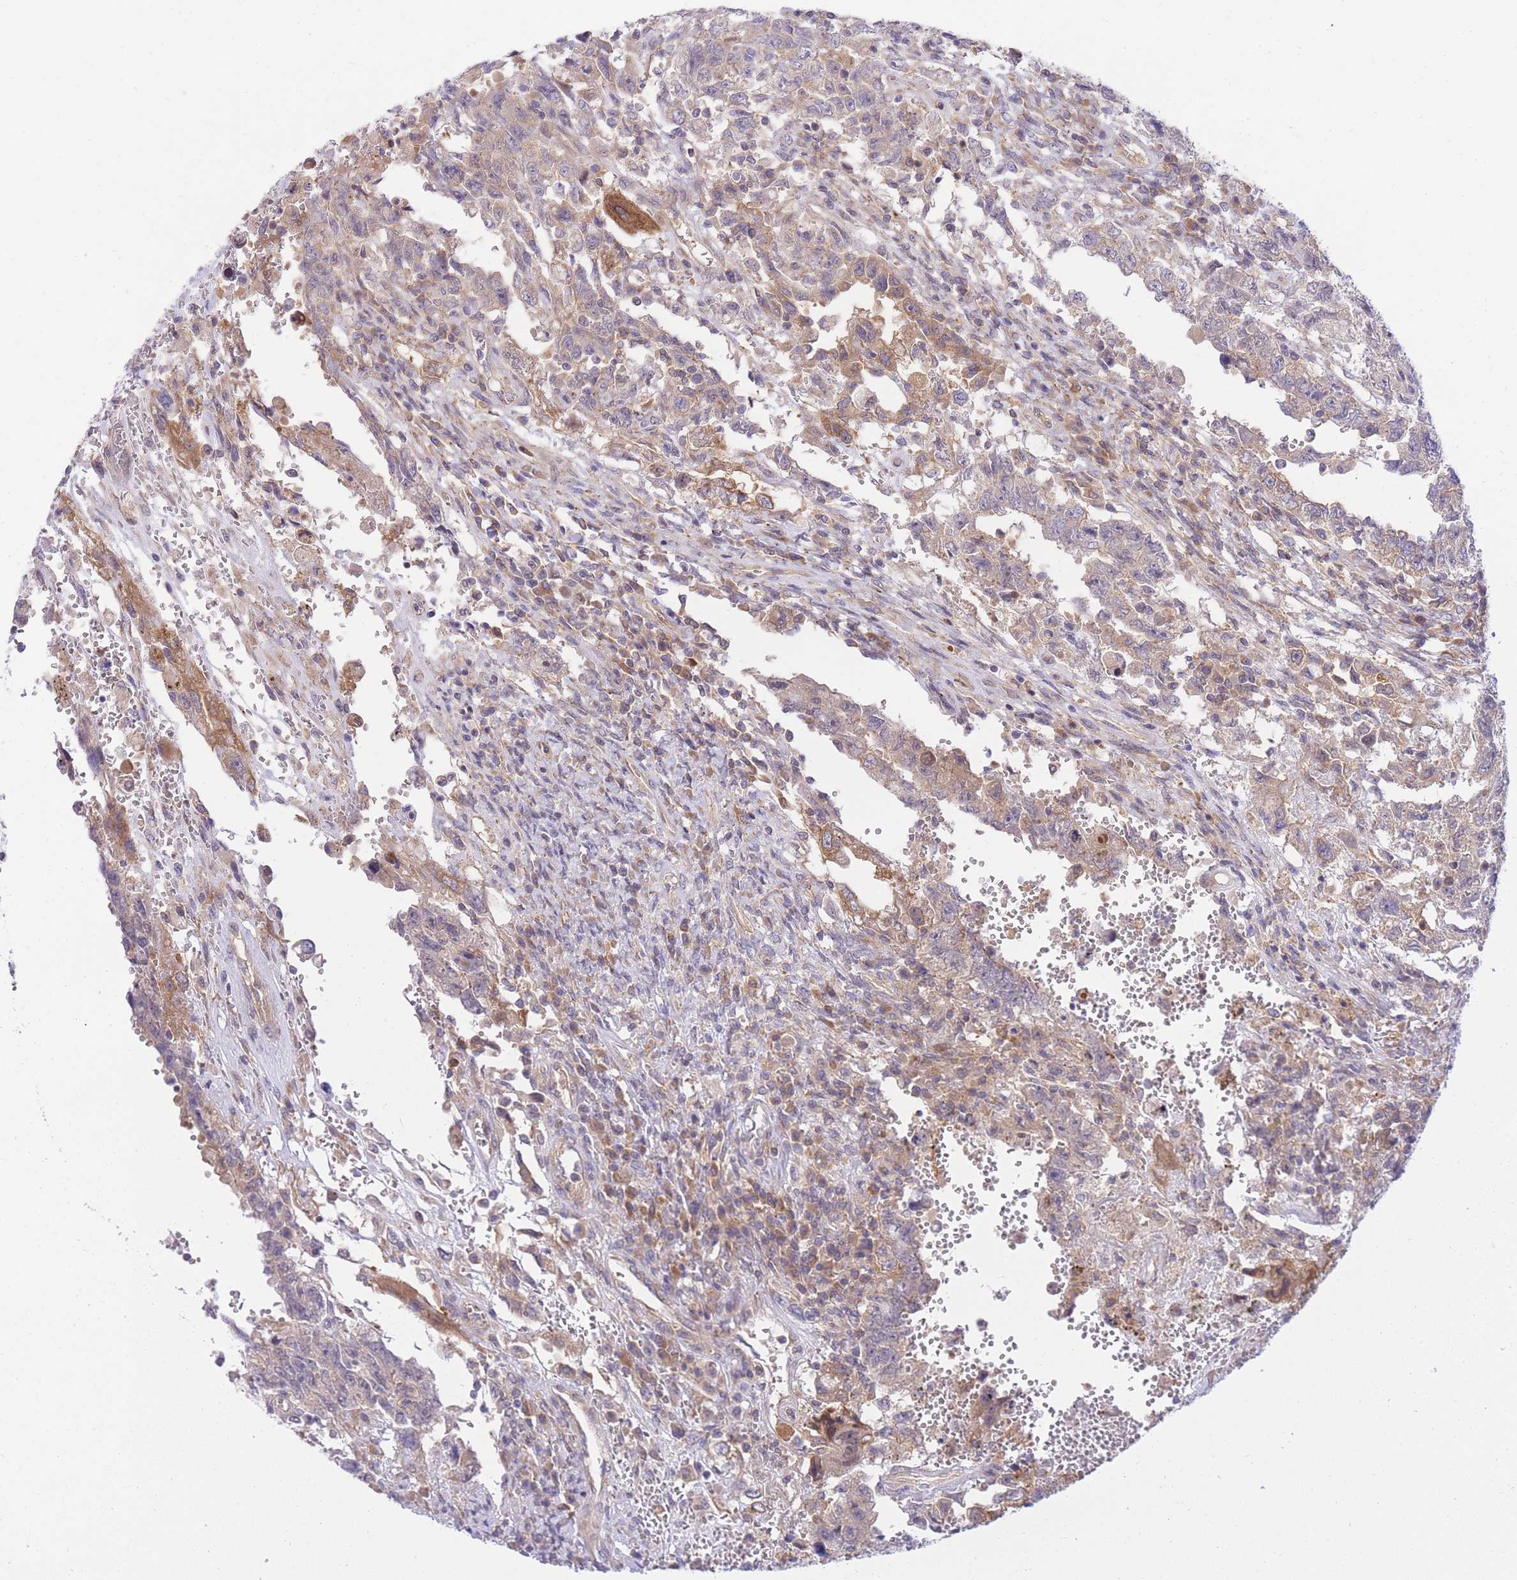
{"staining": {"intensity": "weak", "quantity": "25%-75%", "location": "cytoplasmic/membranous"}, "tissue": "testis cancer", "cell_type": "Tumor cells", "image_type": "cancer", "snomed": [{"axis": "morphology", "description": "Carcinoma, Embryonal, NOS"}, {"axis": "topography", "description": "Testis"}], "caption": "This histopathology image exhibits IHC staining of testis cancer, with low weak cytoplasmic/membranous staining in approximately 25%-75% of tumor cells.", "gene": "EIF2B2", "patient": {"sex": "male", "age": 26}}